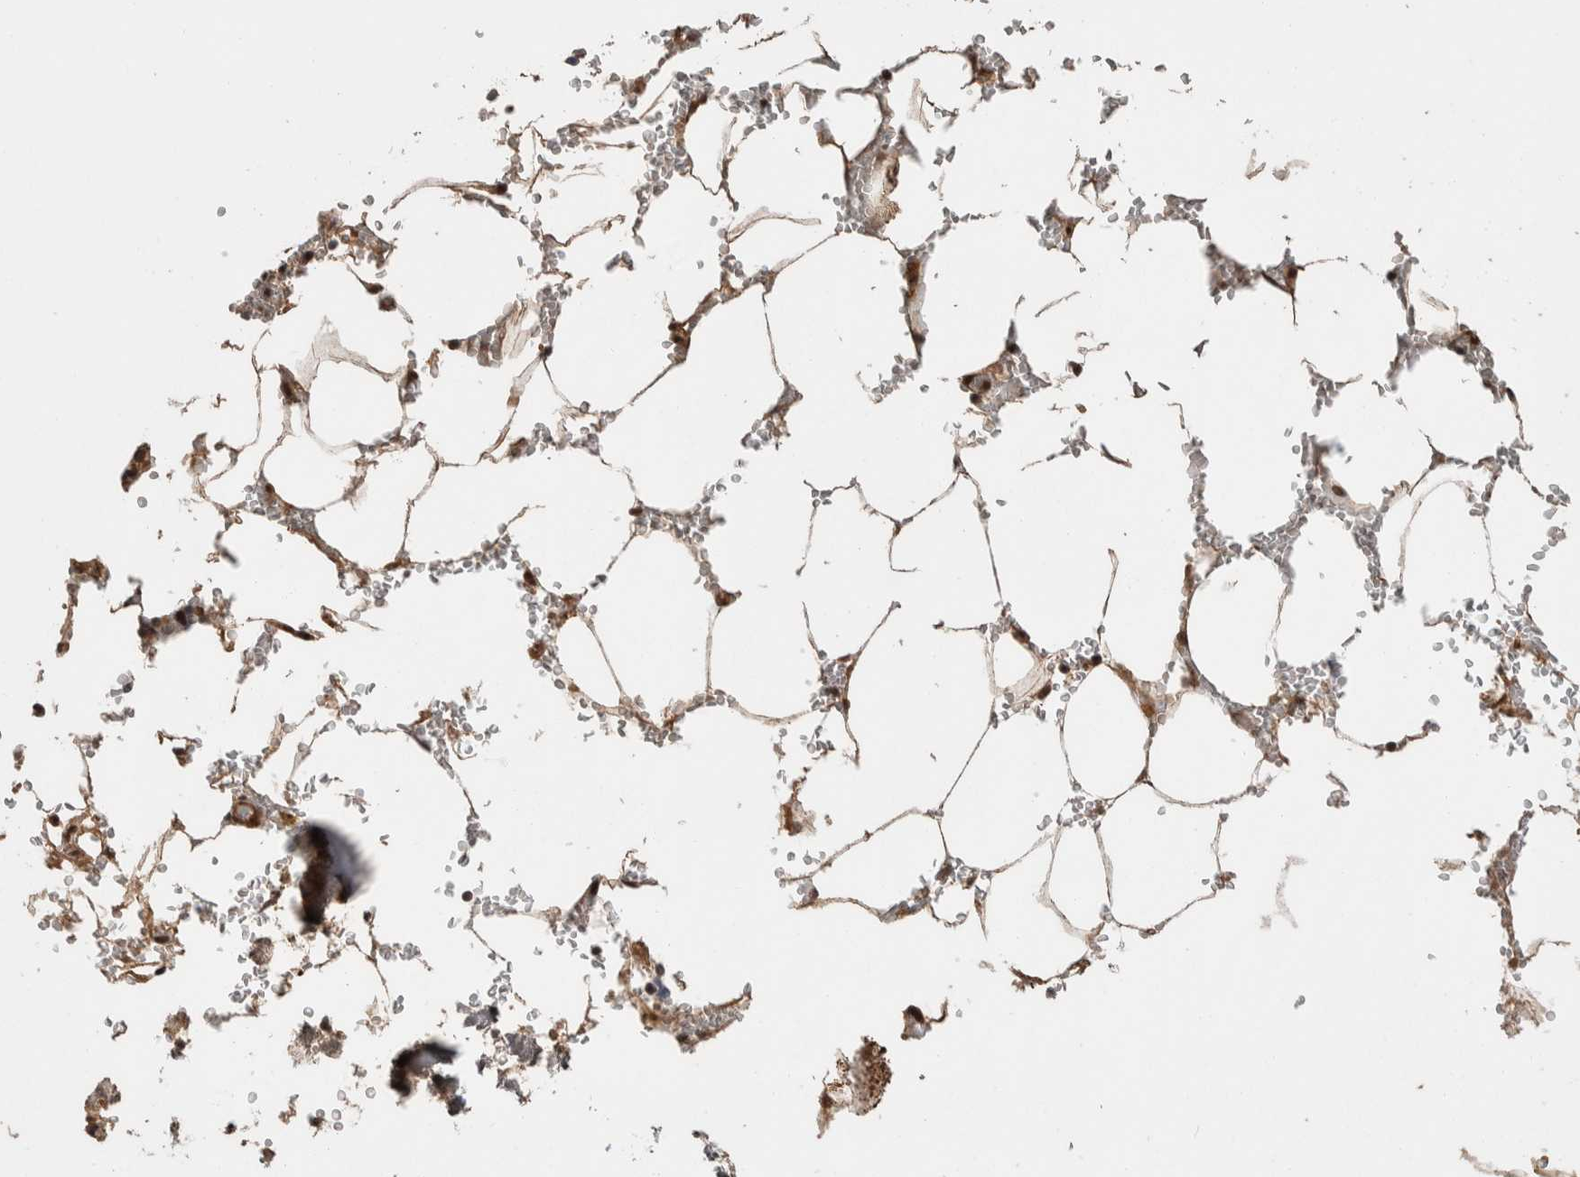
{"staining": {"intensity": "moderate", "quantity": "25%-75%", "location": "cytoplasmic/membranous,nuclear"}, "tissue": "bone marrow", "cell_type": "Hematopoietic cells", "image_type": "normal", "snomed": [{"axis": "morphology", "description": "Normal tissue, NOS"}, {"axis": "topography", "description": "Bone marrow"}], "caption": "Protein expression analysis of normal bone marrow reveals moderate cytoplasmic/membranous,nuclear expression in approximately 25%-75% of hematopoietic cells.", "gene": "ZNF592", "patient": {"sex": "male", "age": 70}}